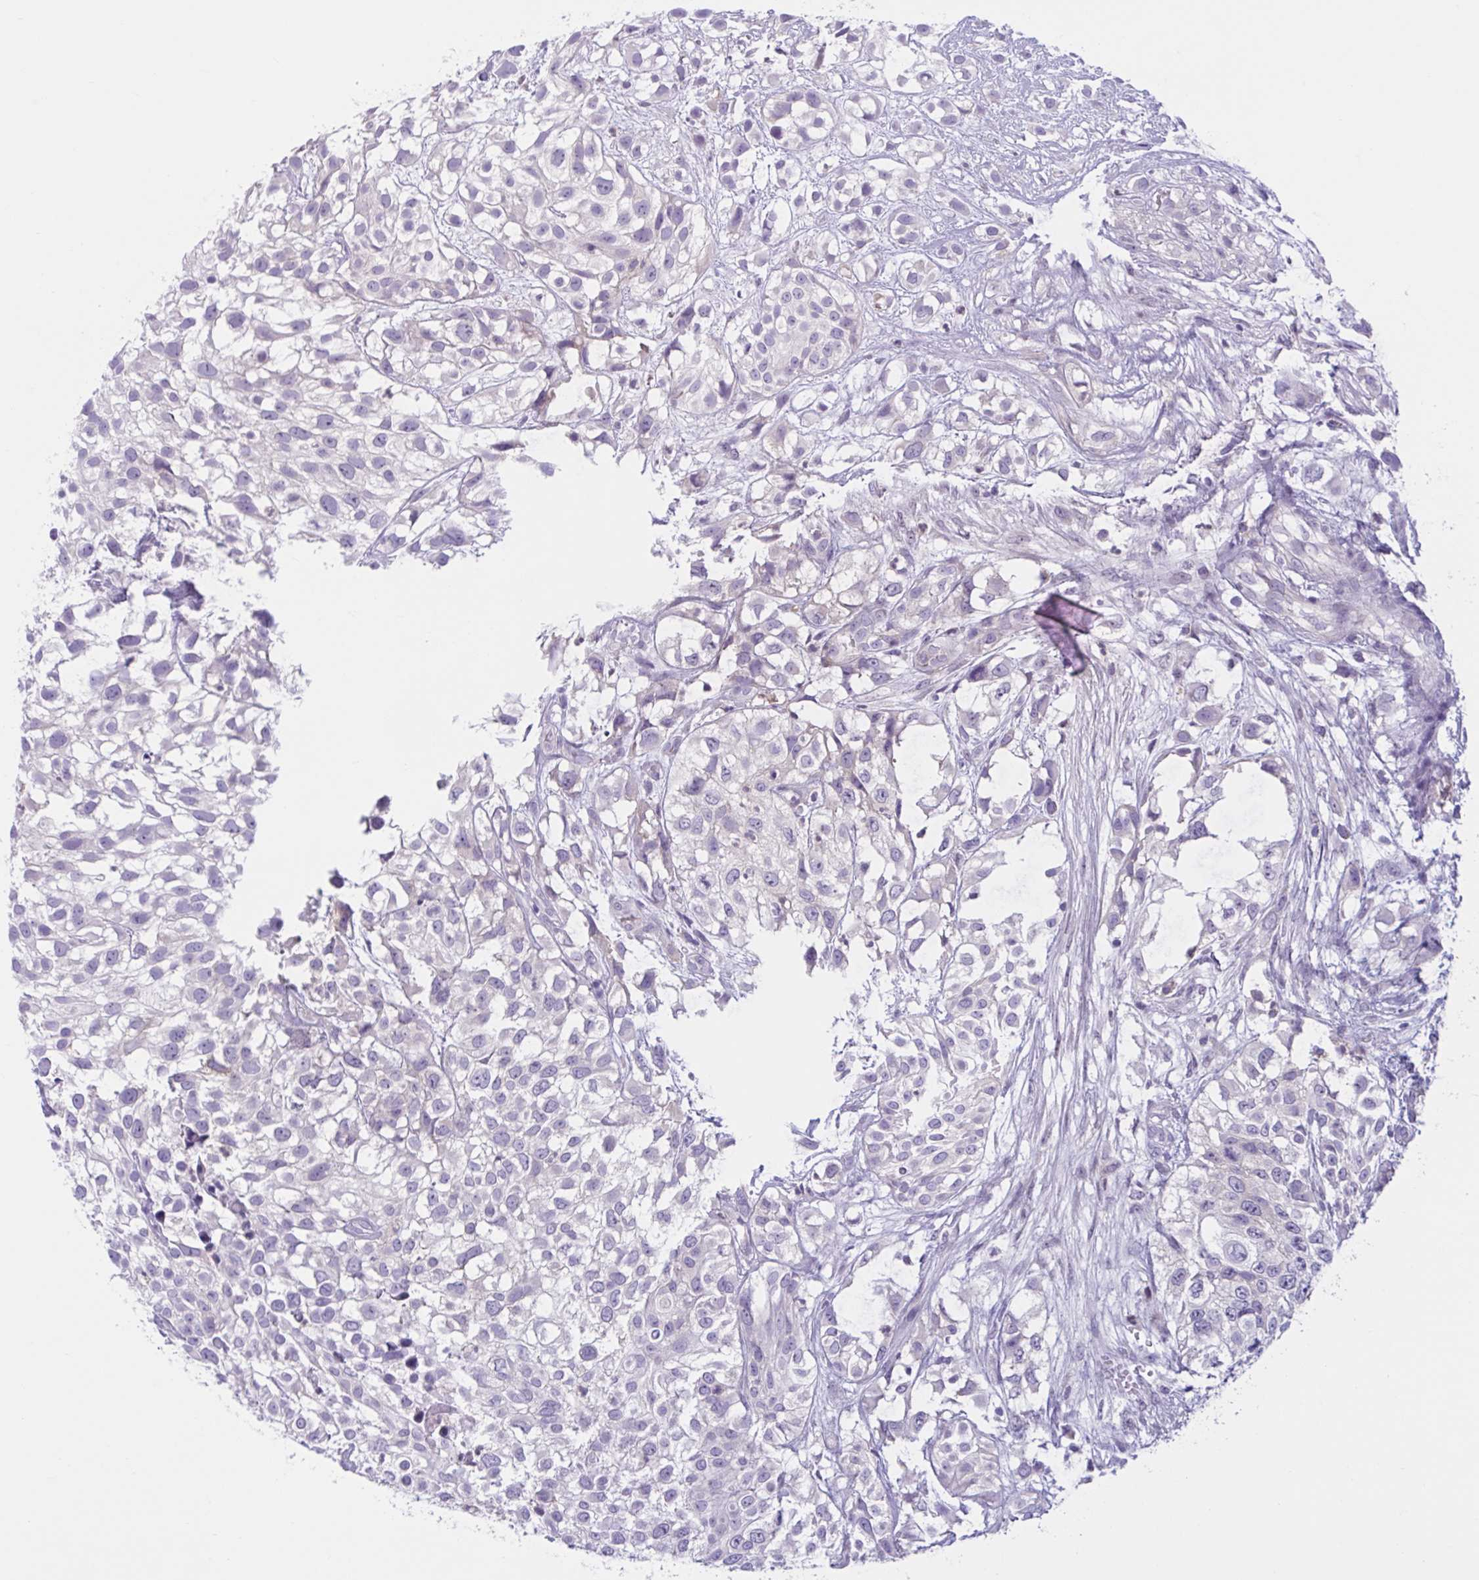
{"staining": {"intensity": "negative", "quantity": "none", "location": "none"}, "tissue": "urothelial cancer", "cell_type": "Tumor cells", "image_type": "cancer", "snomed": [{"axis": "morphology", "description": "Urothelial carcinoma, High grade"}, {"axis": "topography", "description": "Urinary bladder"}], "caption": "Immunohistochemical staining of urothelial cancer exhibits no significant staining in tumor cells.", "gene": "WNT9B", "patient": {"sex": "male", "age": 56}}